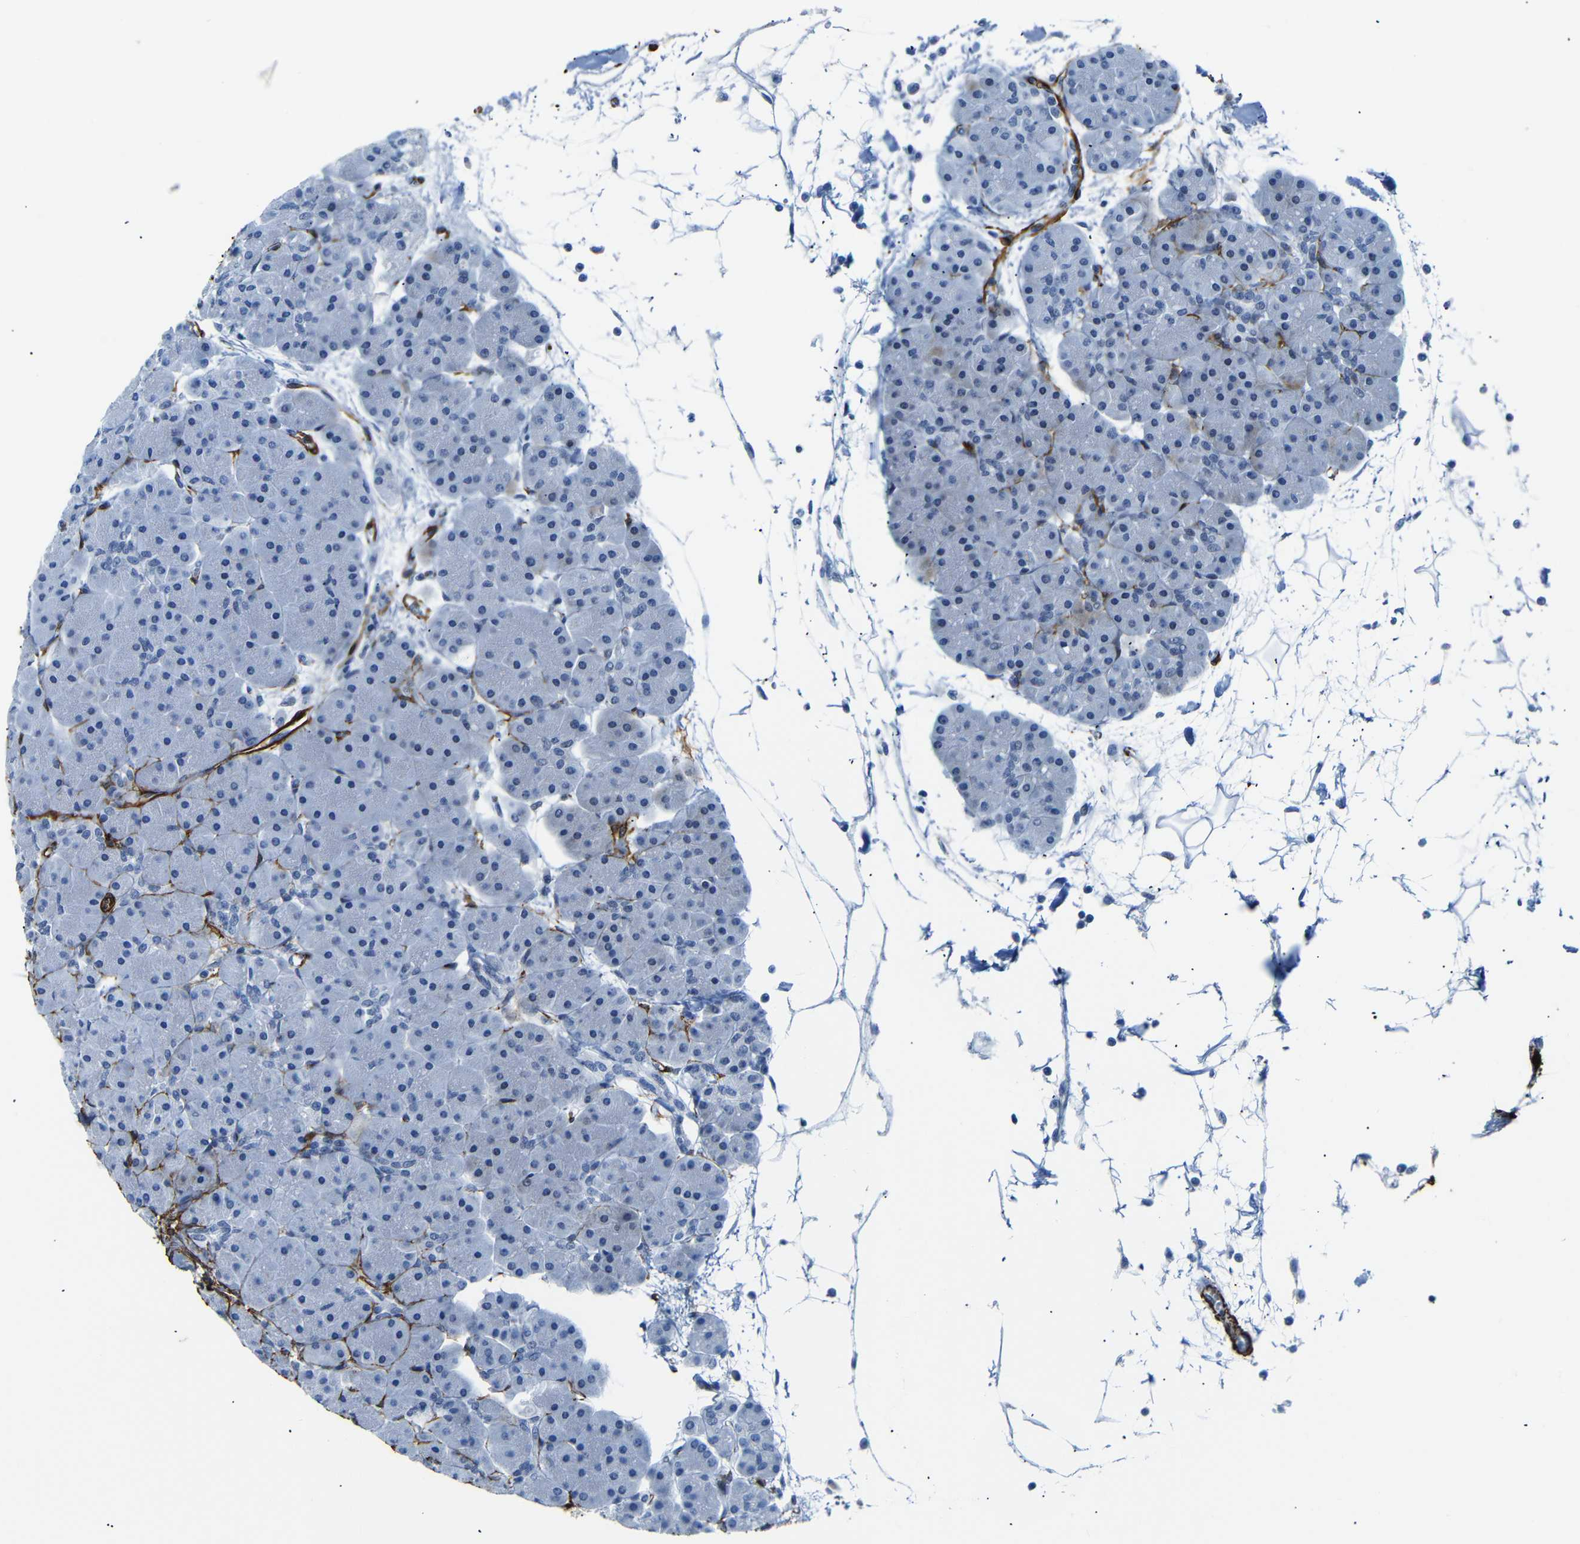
{"staining": {"intensity": "negative", "quantity": "none", "location": "none"}, "tissue": "pancreas", "cell_type": "Exocrine glandular cells", "image_type": "normal", "snomed": [{"axis": "morphology", "description": "Normal tissue, NOS"}, {"axis": "topography", "description": "Pancreas"}], "caption": "Benign pancreas was stained to show a protein in brown. There is no significant expression in exocrine glandular cells. Brightfield microscopy of immunohistochemistry stained with DAB (3,3'-diaminobenzidine) (brown) and hematoxylin (blue), captured at high magnification.", "gene": "ACTA2", "patient": {"sex": "male", "age": 66}}